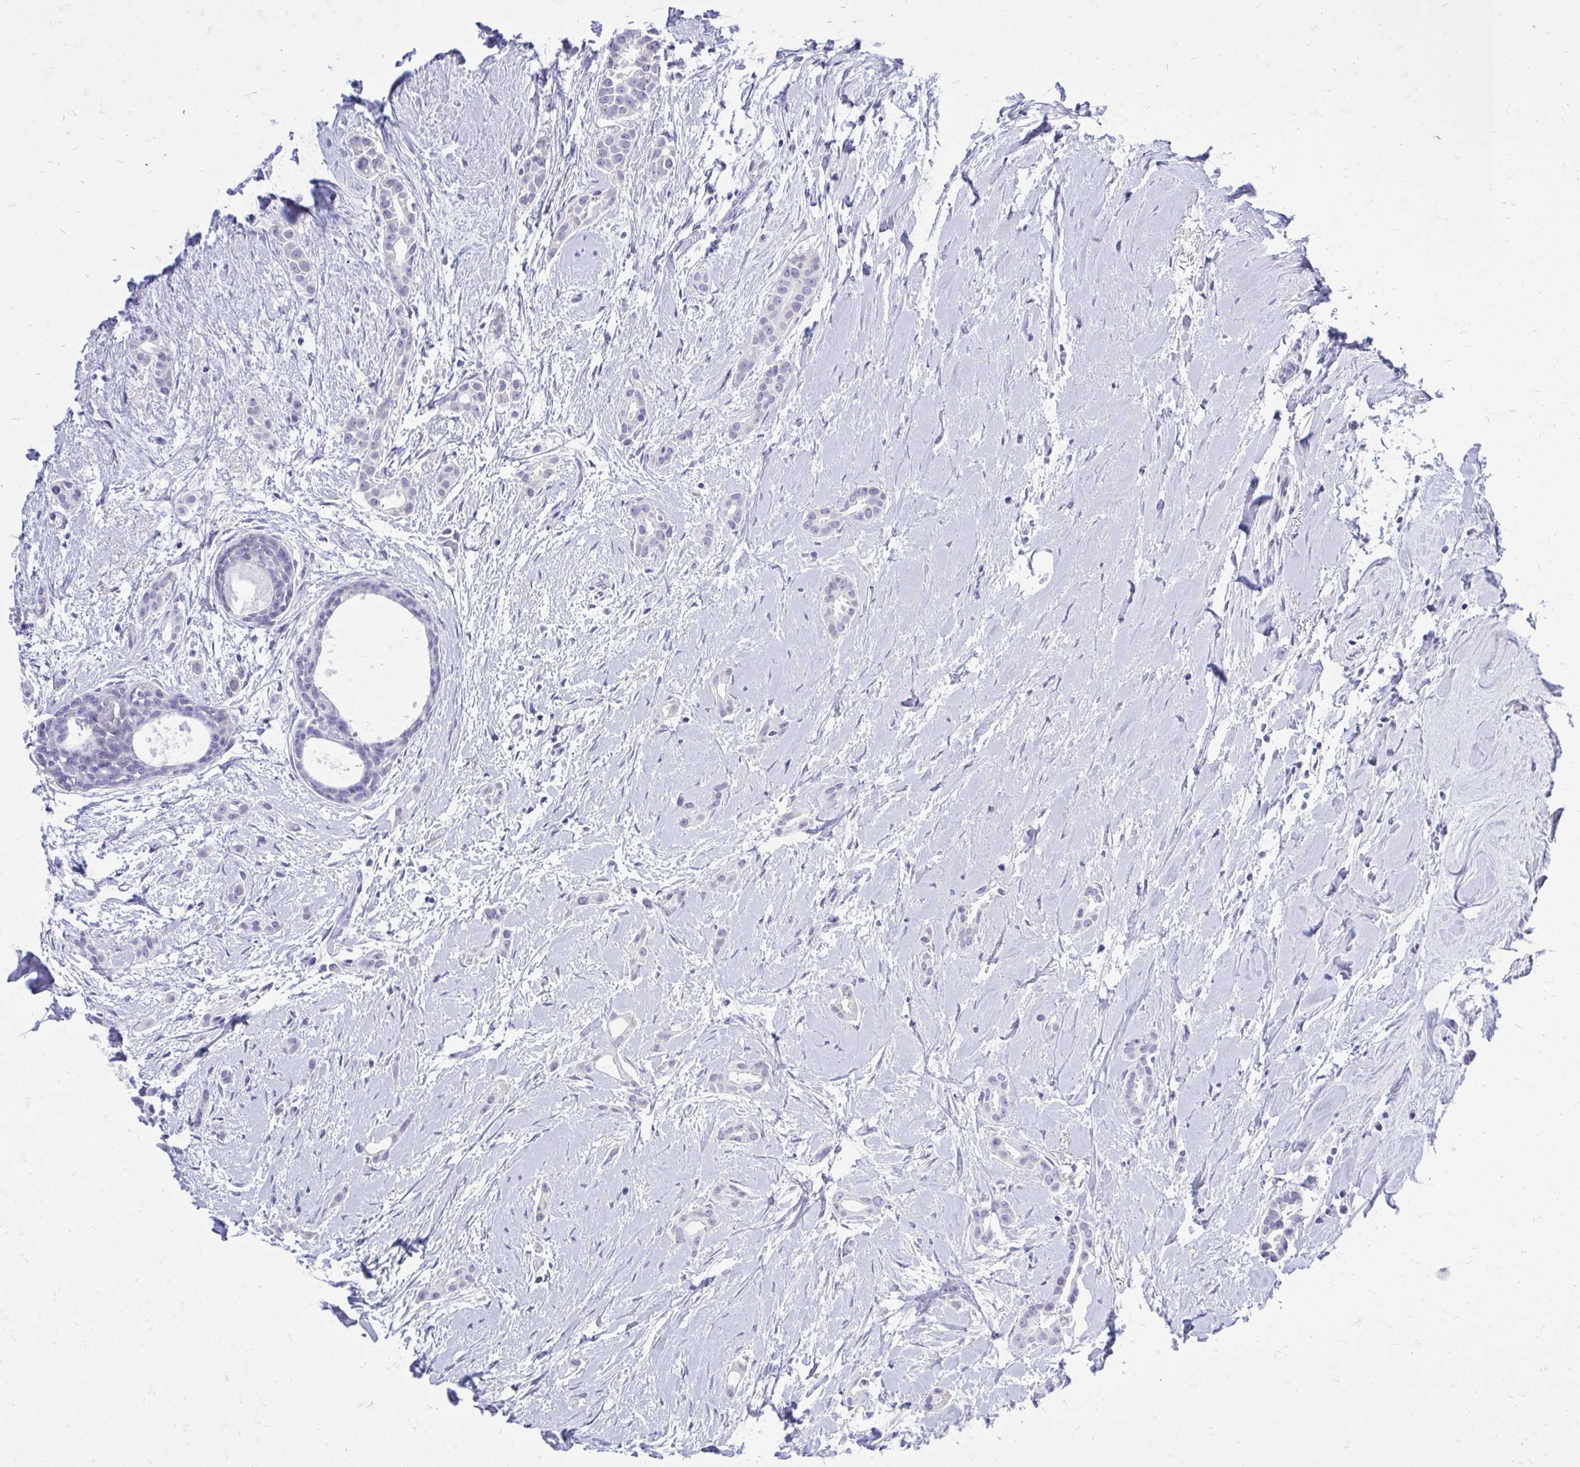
{"staining": {"intensity": "negative", "quantity": "none", "location": "none"}, "tissue": "breast cancer", "cell_type": "Tumor cells", "image_type": "cancer", "snomed": [{"axis": "morphology", "description": "Duct carcinoma"}, {"axis": "topography", "description": "Breast"}], "caption": "Immunohistochemistry (IHC) photomicrograph of neoplastic tissue: breast cancer (invasive ductal carcinoma) stained with DAB demonstrates no significant protein expression in tumor cells.", "gene": "GABRA1", "patient": {"sex": "female", "age": 64}}